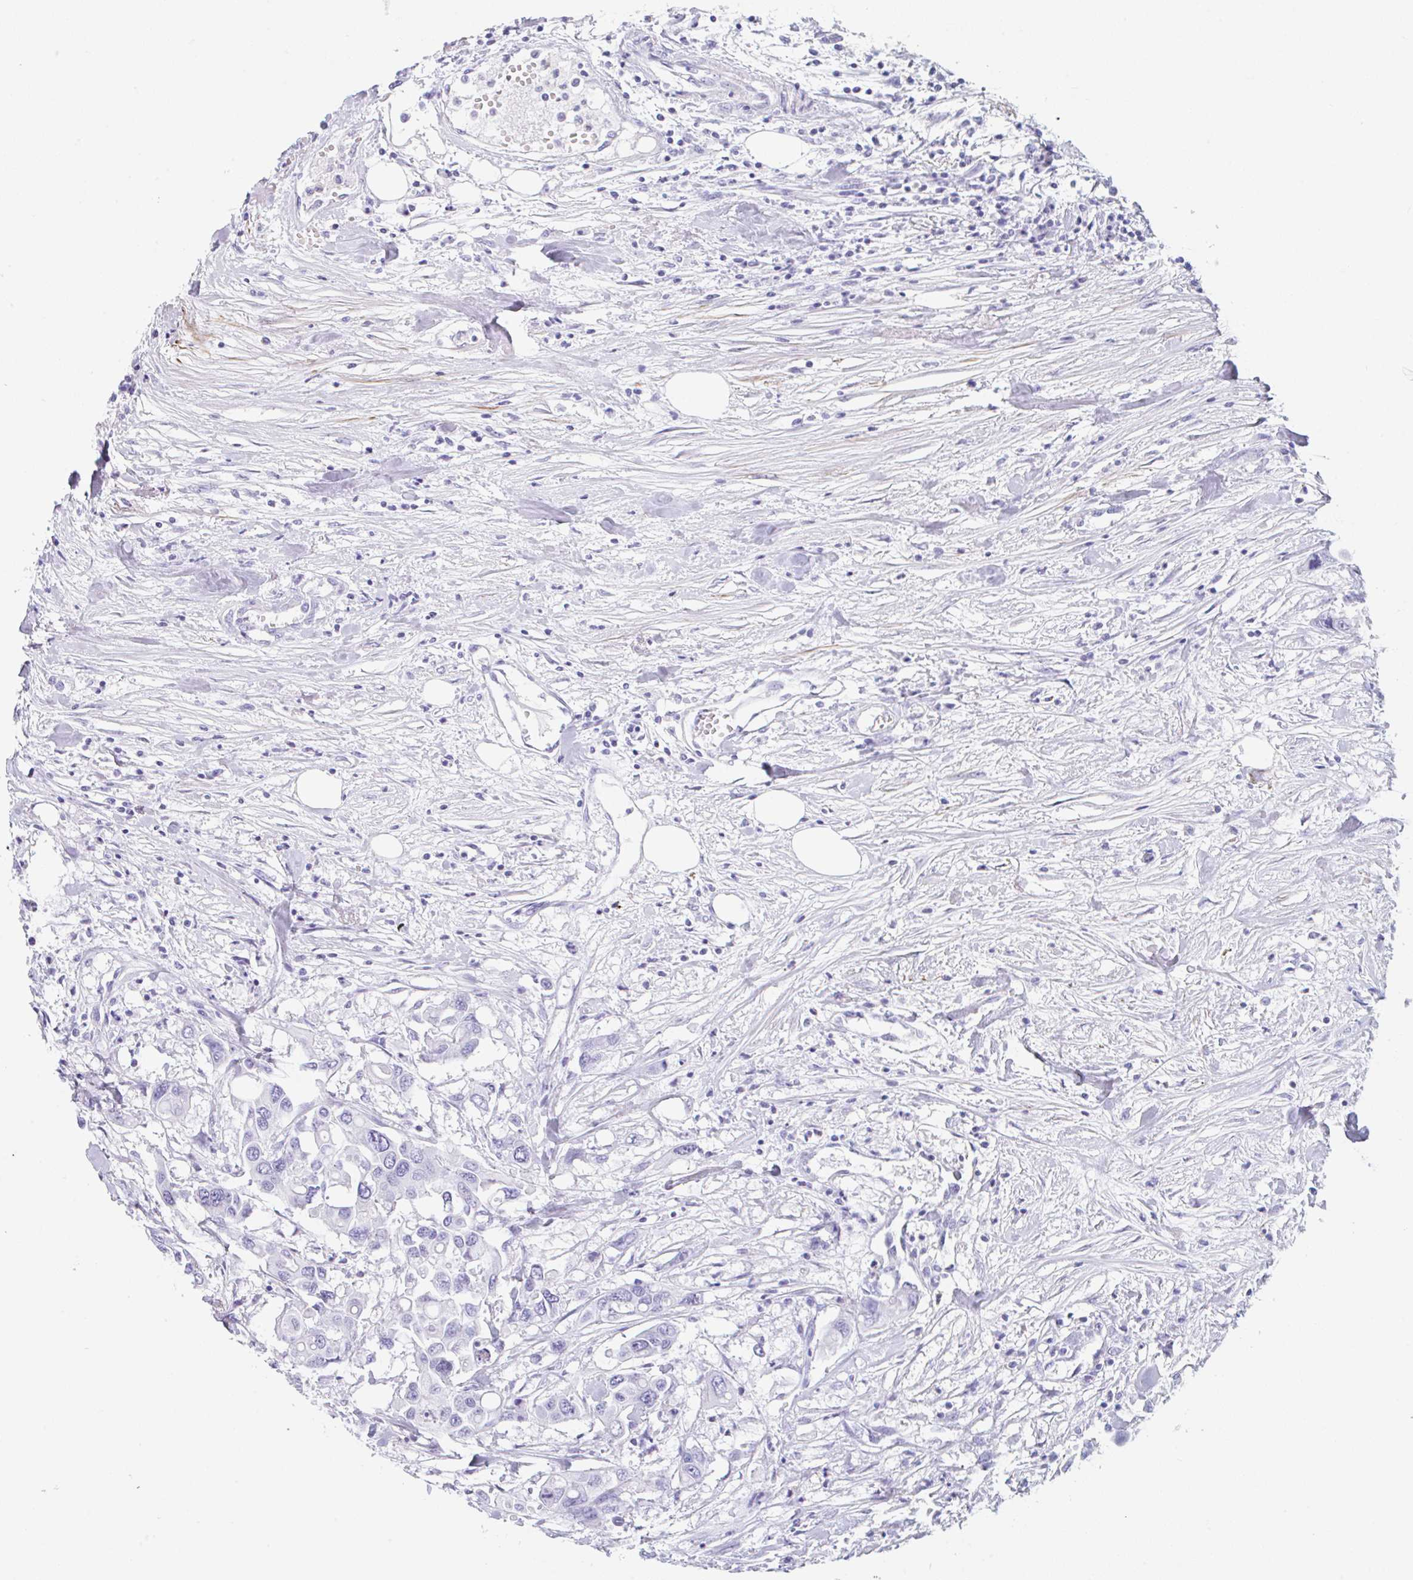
{"staining": {"intensity": "negative", "quantity": "none", "location": "none"}, "tissue": "colorectal cancer", "cell_type": "Tumor cells", "image_type": "cancer", "snomed": [{"axis": "morphology", "description": "Adenocarcinoma, NOS"}, {"axis": "topography", "description": "Colon"}], "caption": "High magnification brightfield microscopy of colorectal cancer stained with DAB (3,3'-diaminobenzidine) (brown) and counterstained with hematoxylin (blue): tumor cells show no significant expression.", "gene": "TAS2R41", "patient": {"sex": "male", "age": 77}}